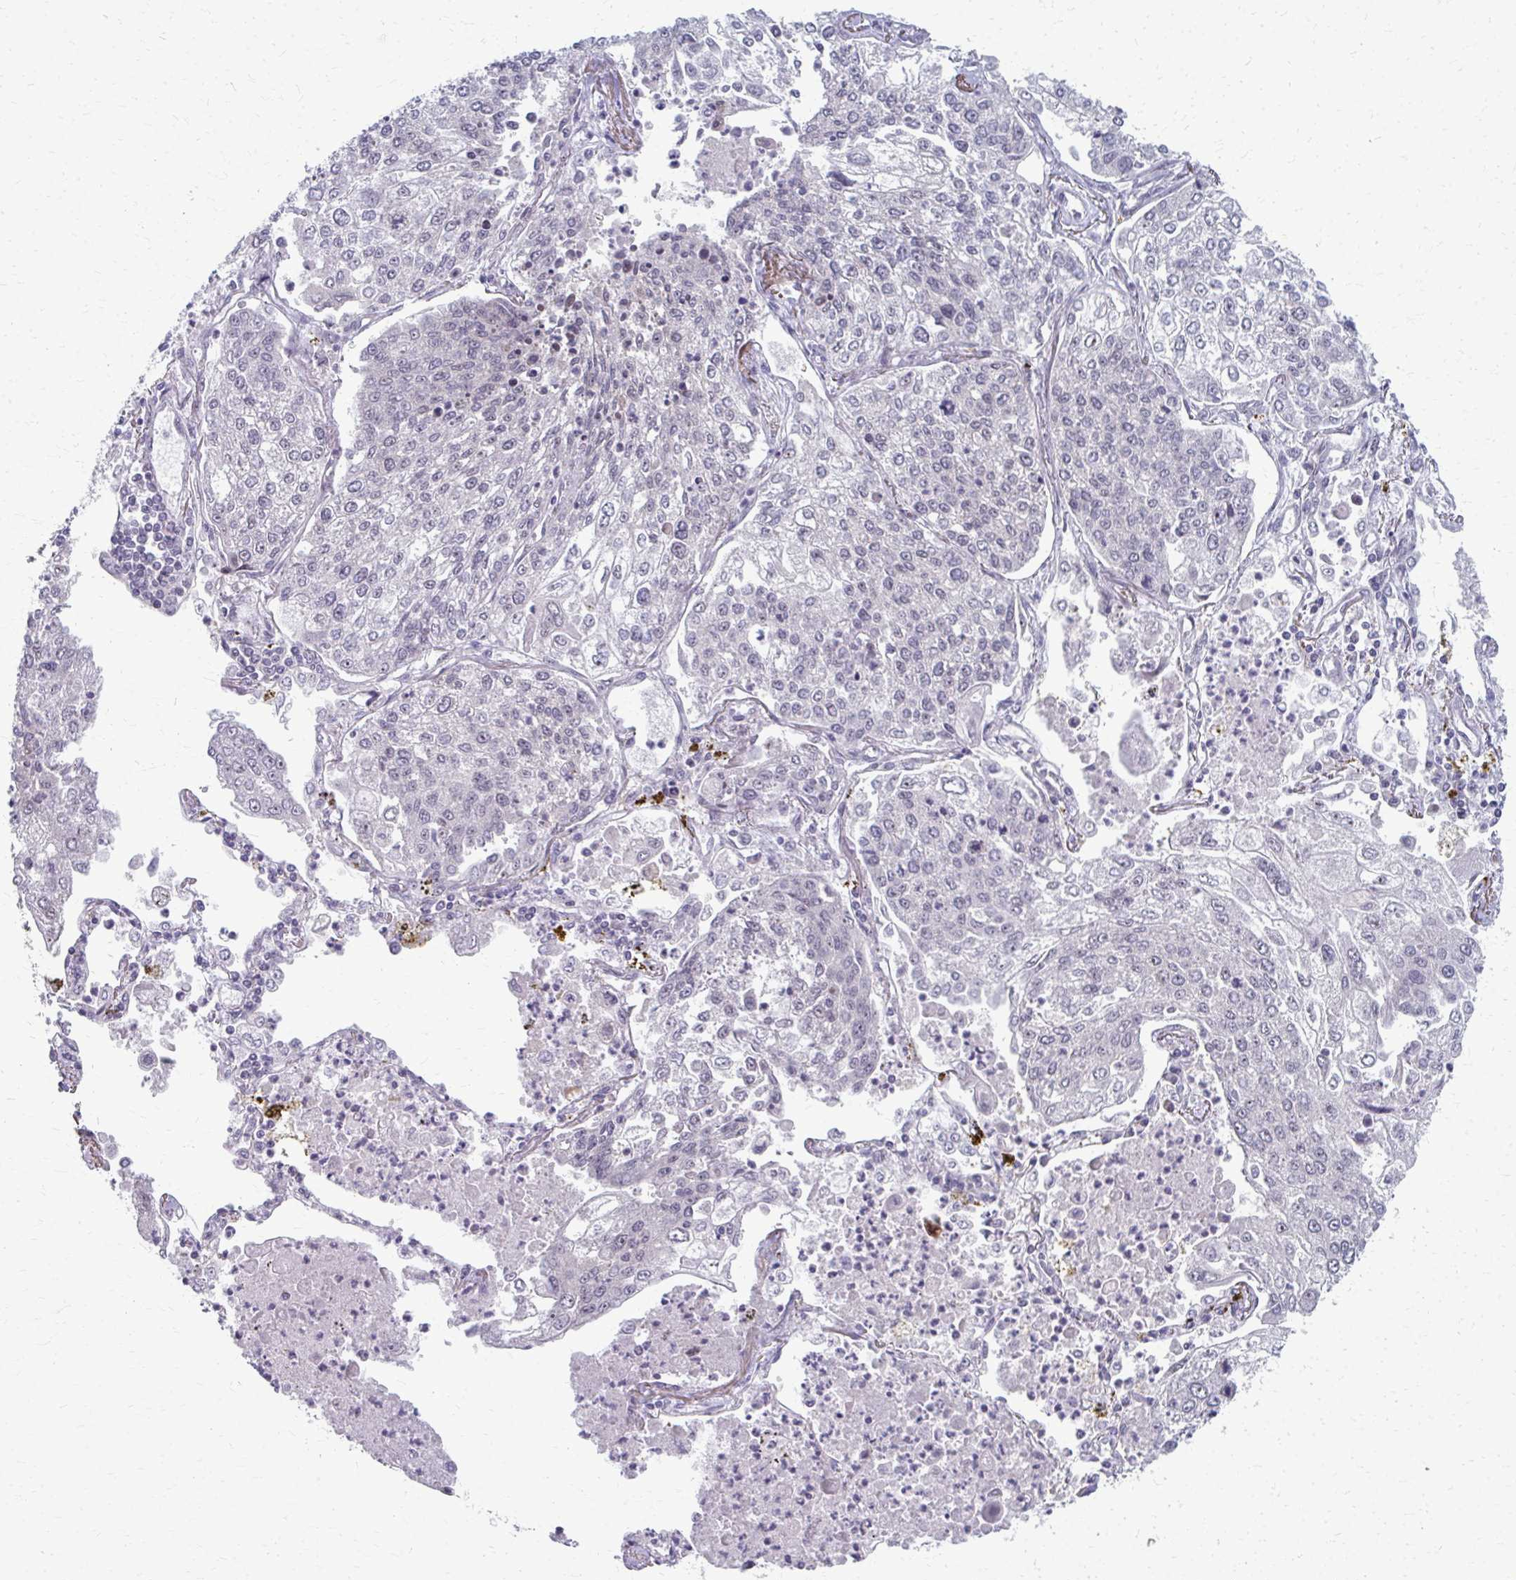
{"staining": {"intensity": "negative", "quantity": "none", "location": "none"}, "tissue": "lung cancer", "cell_type": "Tumor cells", "image_type": "cancer", "snomed": [{"axis": "morphology", "description": "Squamous cell carcinoma, NOS"}, {"axis": "topography", "description": "Lung"}], "caption": "High power microscopy histopathology image of an immunohistochemistry image of lung cancer, revealing no significant expression in tumor cells.", "gene": "NUDT16", "patient": {"sex": "male", "age": 74}}